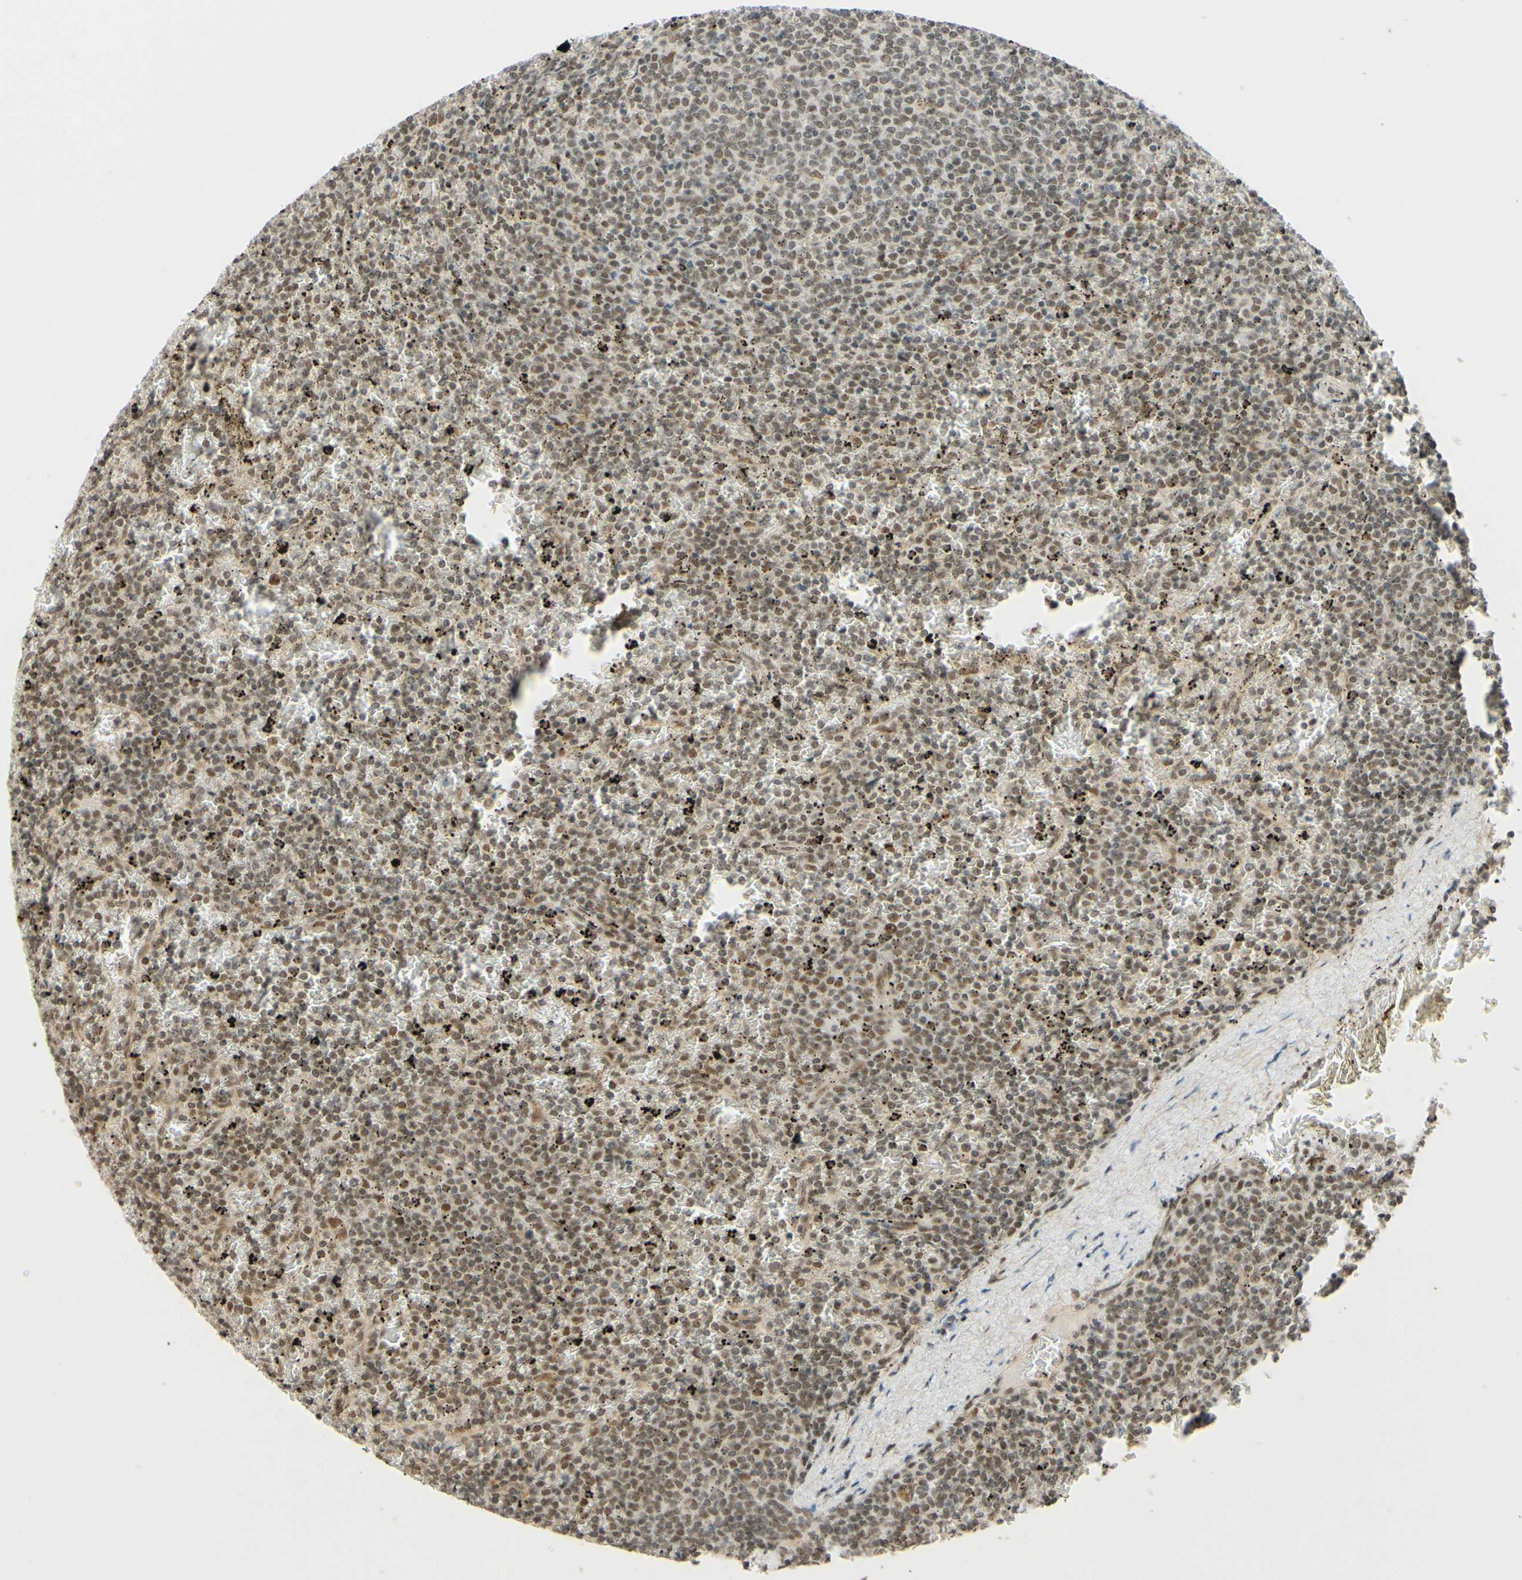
{"staining": {"intensity": "moderate", "quantity": ">75%", "location": "nuclear"}, "tissue": "lymphoma", "cell_type": "Tumor cells", "image_type": "cancer", "snomed": [{"axis": "morphology", "description": "Malignant lymphoma, non-Hodgkin's type, Low grade"}, {"axis": "topography", "description": "Spleen"}], "caption": "Protein expression analysis of malignant lymphoma, non-Hodgkin's type (low-grade) reveals moderate nuclear expression in about >75% of tumor cells.", "gene": "SMARCB1", "patient": {"sex": "female", "age": 77}}